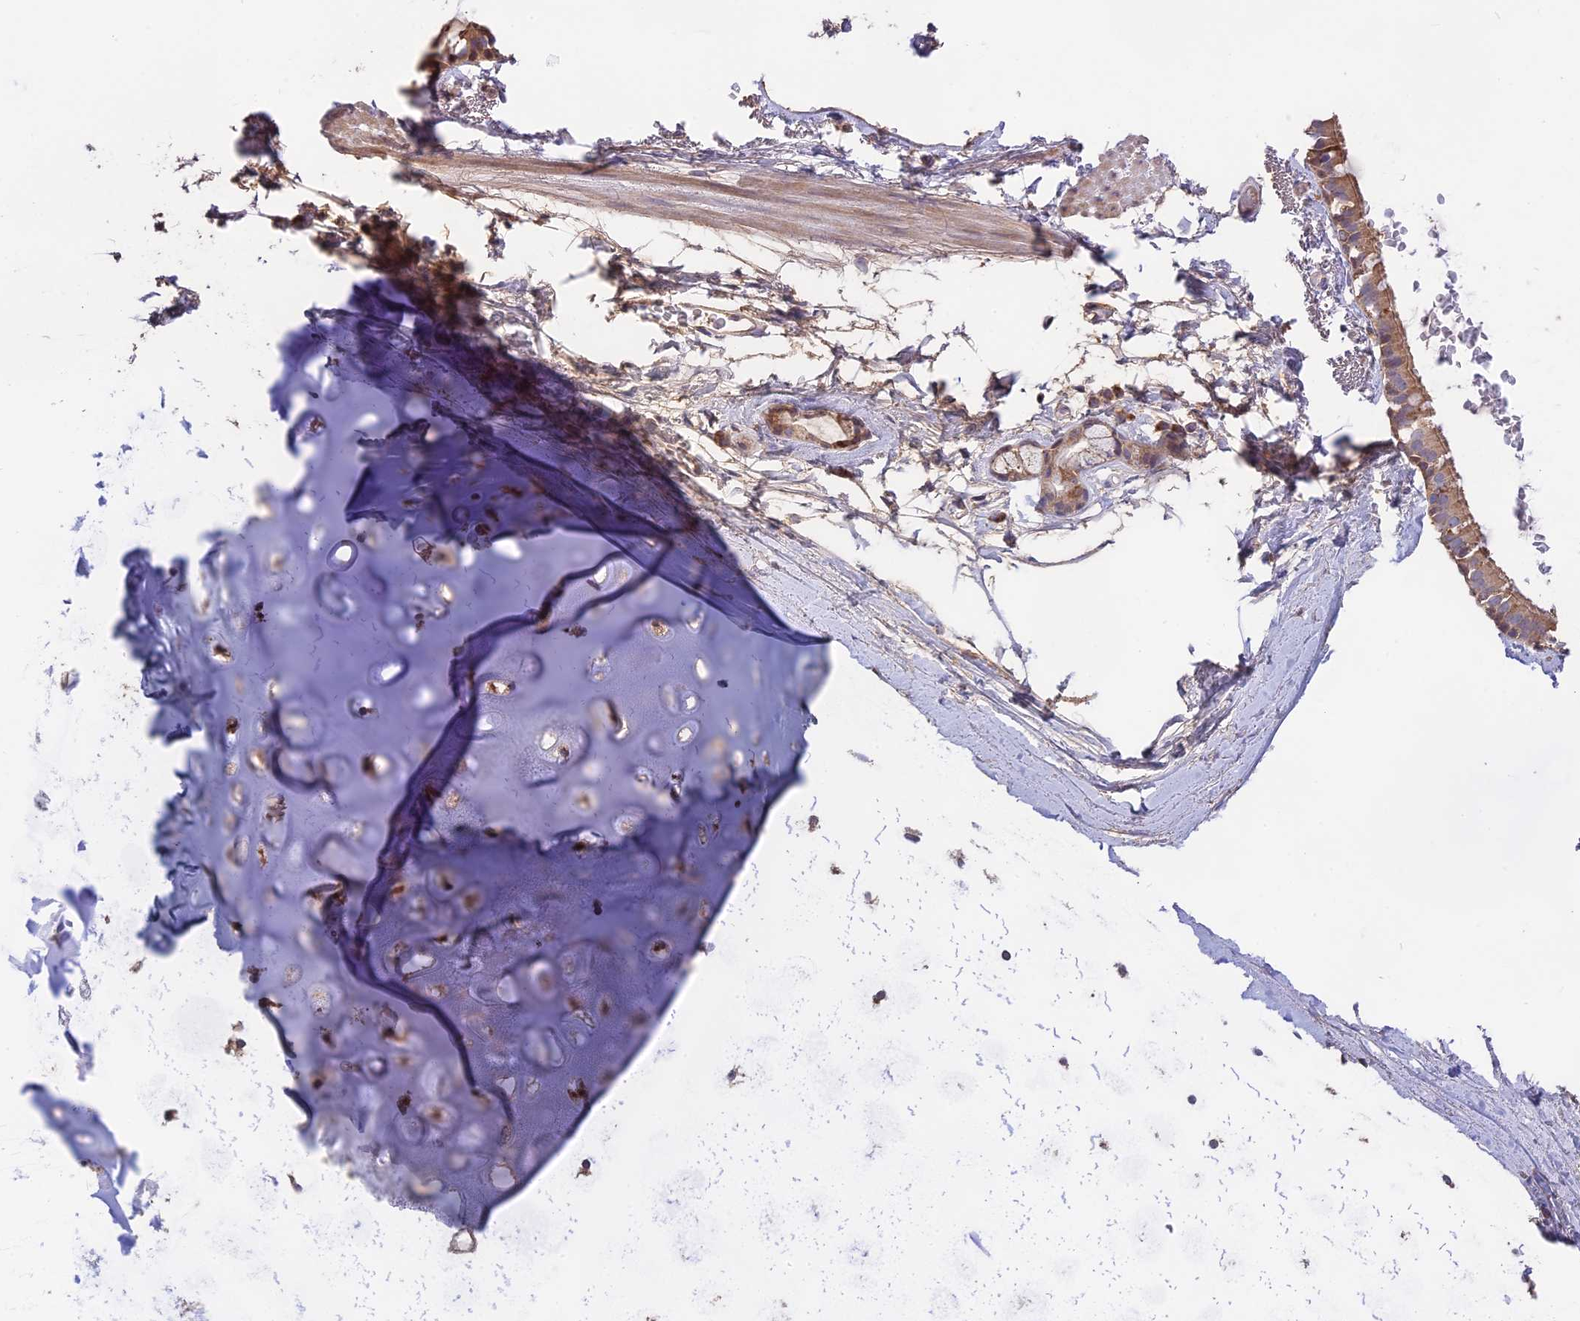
{"staining": {"intensity": "weak", "quantity": ">75%", "location": "cytoplasmic/membranous"}, "tissue": "adipose tissue", "cell_type": "Adipocytes", "image_type": "normal", "snomed": [{"axis": "morphology", "description": "Normal tissue, NOS"}, {"axis": "topography", "description": "Lymph node"}, {"axis": "topography", "description": "Bronchus"}], "caption": "A micrograph of adipose tissue stained for a protein displays weak cytoplasmic/membranous brown staining in adipocytes.", "gene": "NUDT8", "patient": {"sex": "male", "age": 63}}